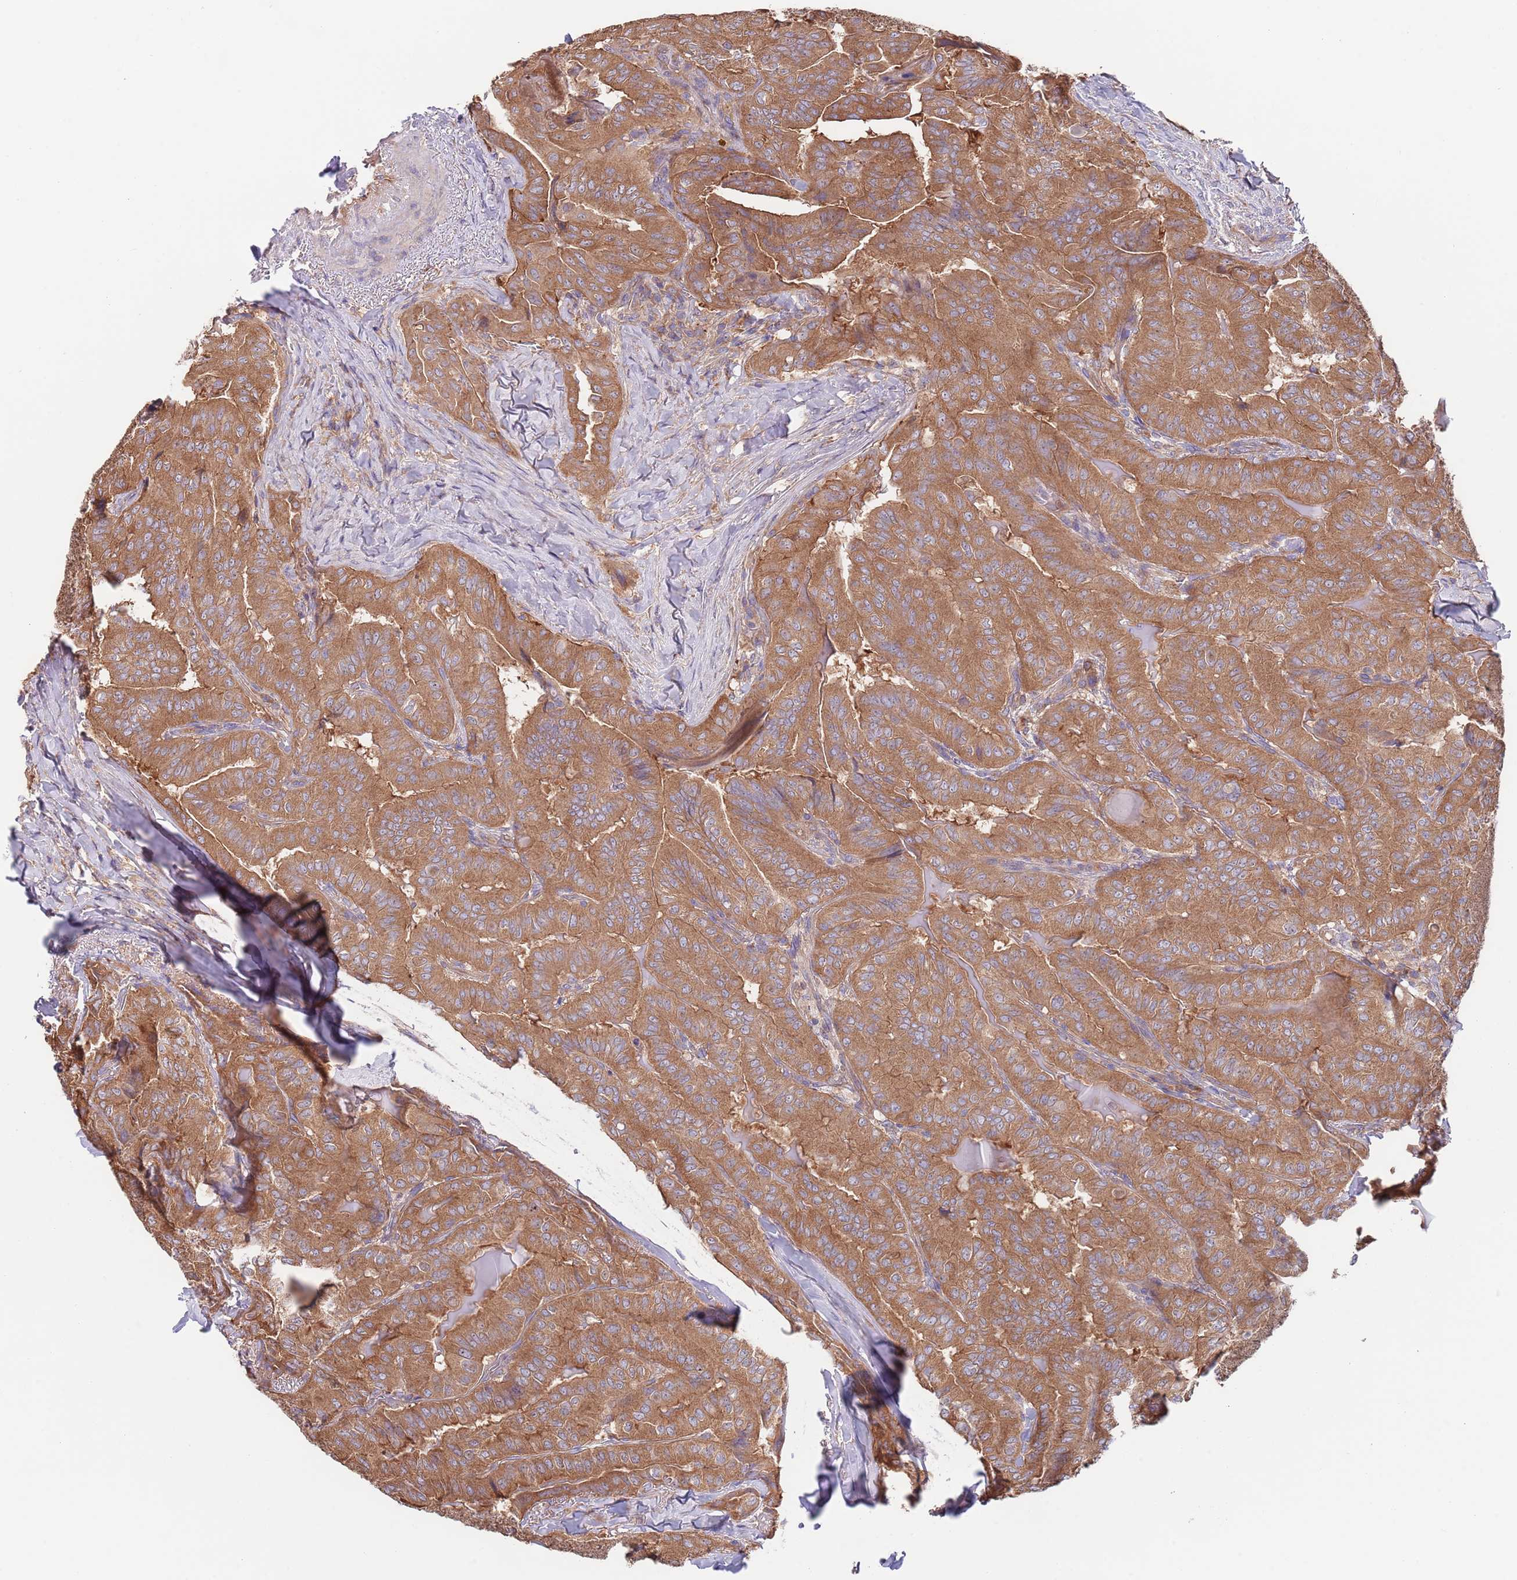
{"staining": {"intensity": "moderate", "quantity": ">75%", "location": "cytoplasmic/membranous"}, "tissue": "thyroid cancer", "cell_type": "Tumor cells", "image_type": "cancer", "snomed": [{"axis": "morphology", "description": "Papillary adenocarcinoma, NOS"}, {"axis": "topography", "description": "Thyroid gland"}], "caption": "Thyroid cancer tissue exhibits moderate cytoplasmic/membranous staining in about >75% of tumor cells Using DAB (3,3'-diaminobenzidine) (brown) and hematoxylin (blue) stains, captured at high magnification using brightfield microscopy.", "gene": "EIF3F", "patient": {"sex": "female", "age": 68}}